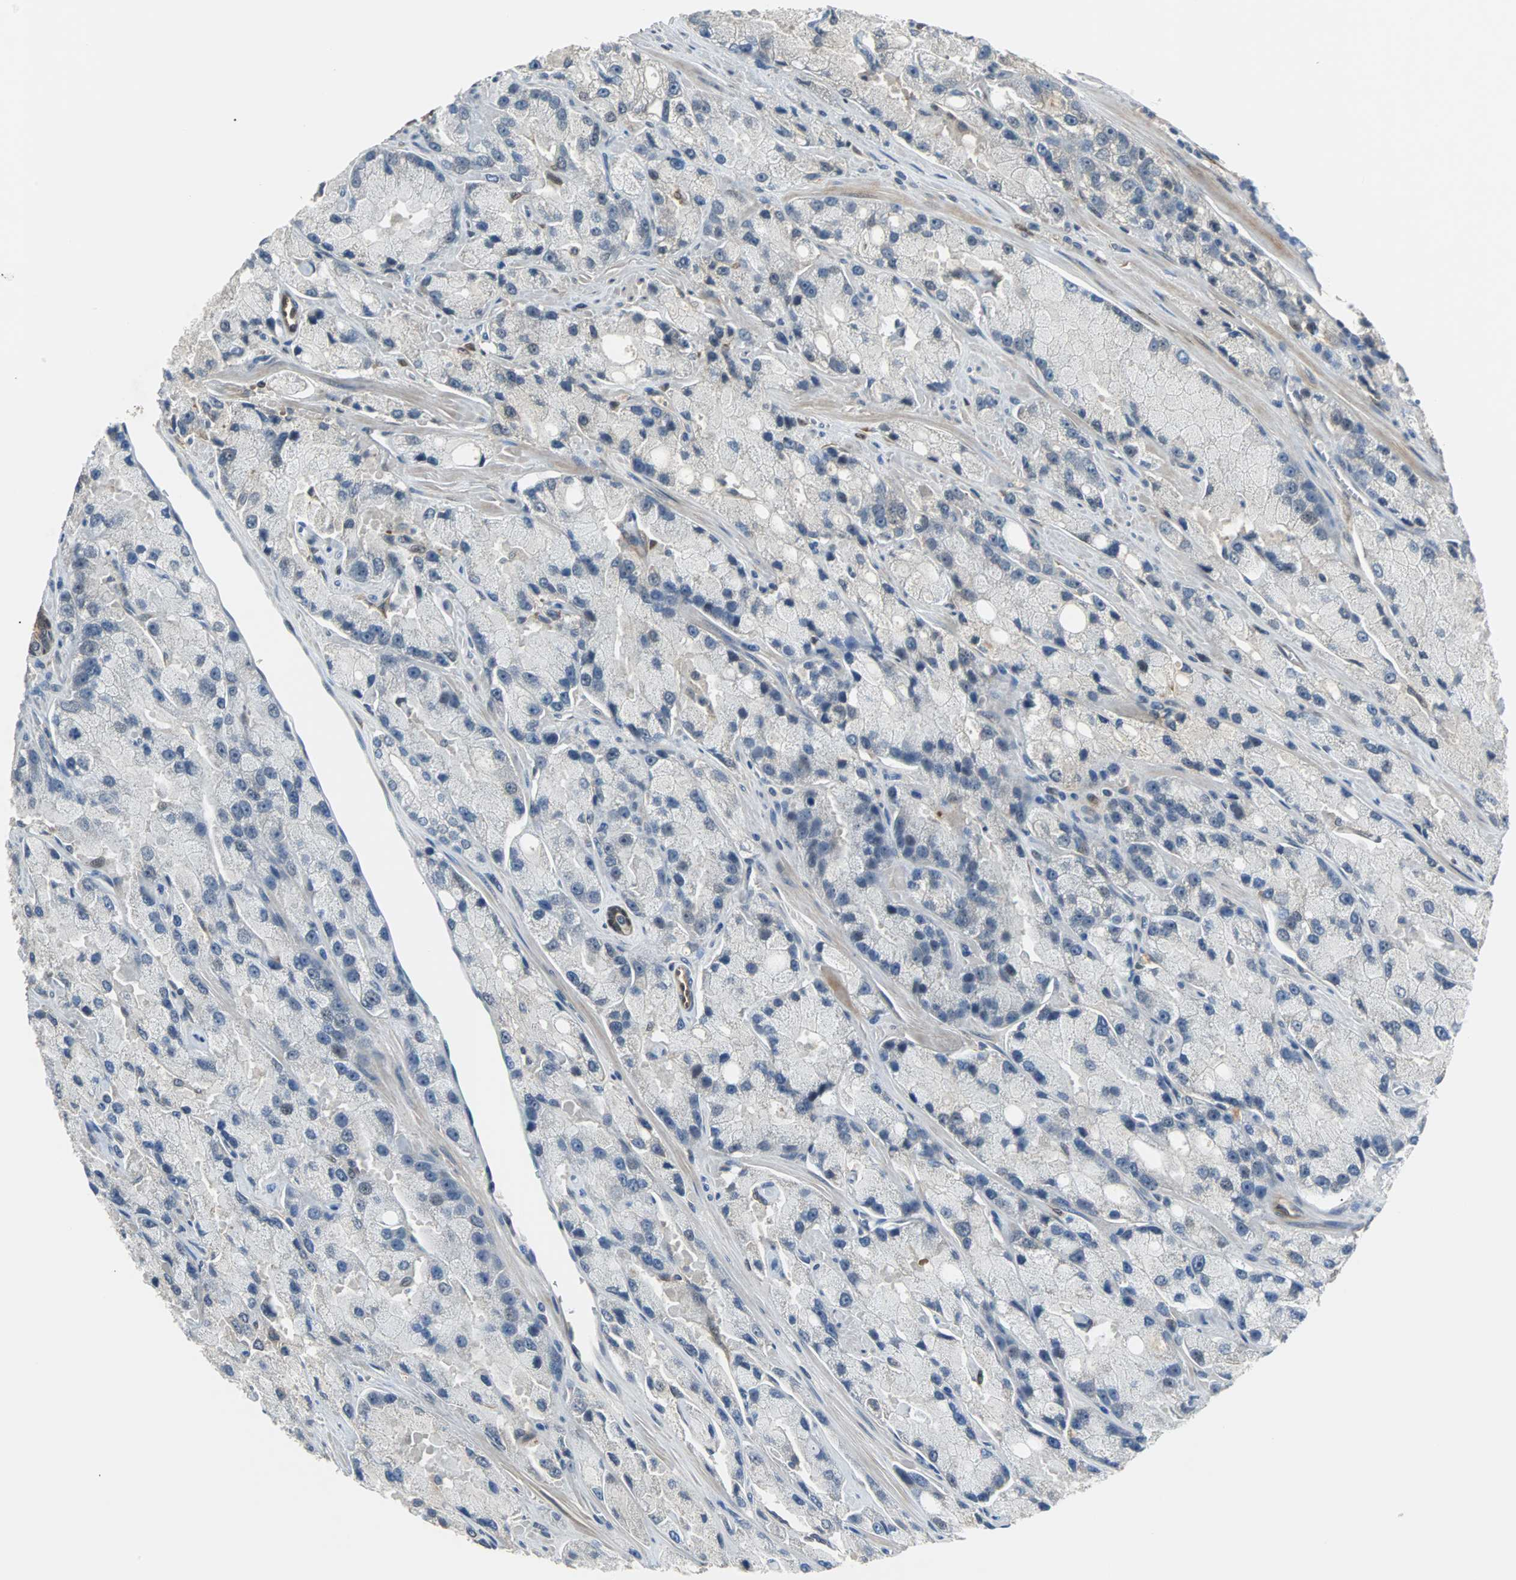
{"staining": {"intensity": "negative", "quantity": "none", "location": "none"}, "tissue": "prostate cancer", "cell_type": "Tumor cells", "image_type": "cancer", "snomed": [{"axis": "morphology", "description": "Adenocarcinoma, High grade"}, {"axis": "topography", "description": "Prostate"}], "caption": "Prostate cancer (high-grade adenocarcinoma) was stained to show a protein in brown. There is no significant staining in tumor cells.", "gene": "FHL2", "patient": {"sex": "male", "age": 58}}